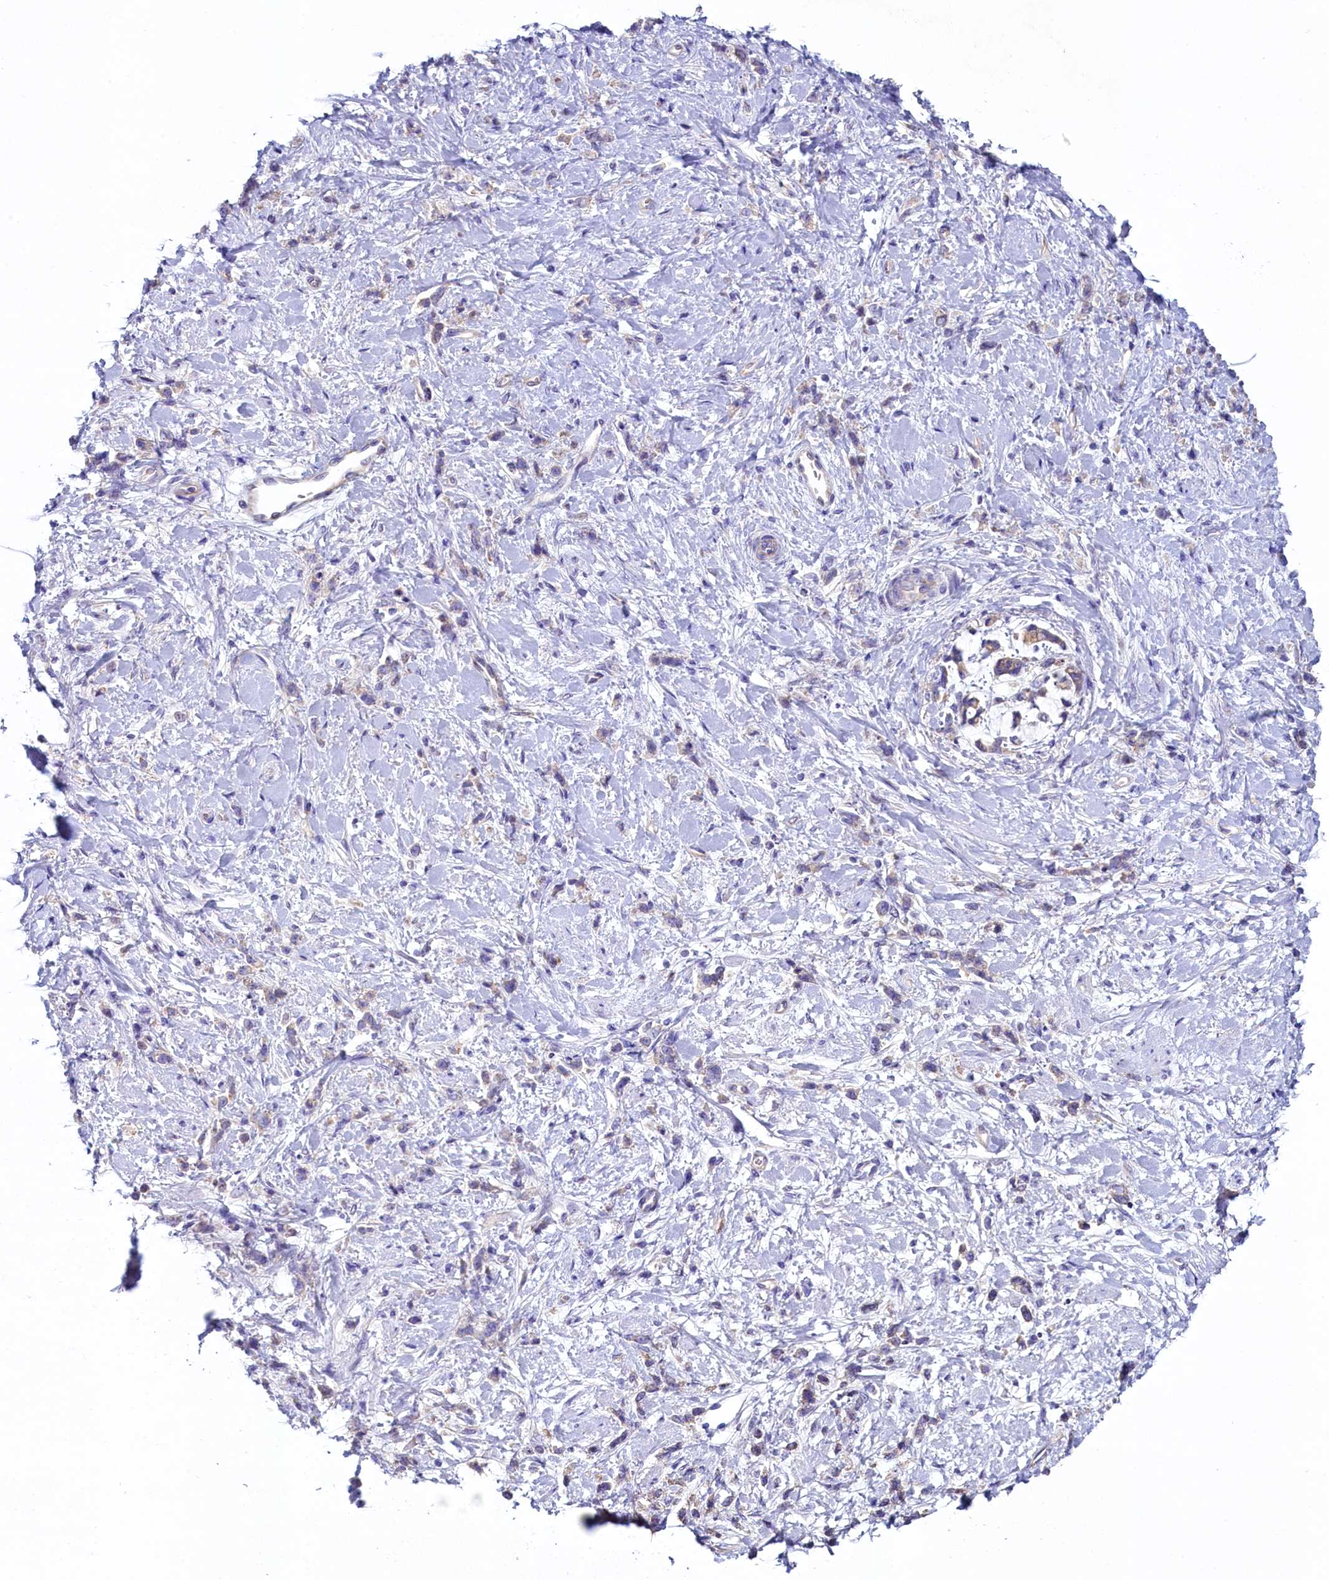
{"staining": {"intensity": "negative", "quantity": "none", "location": "none"}, "tissue": "stomach cancer", "cell_type": "Tumor cells", "image_type": "cancer", "snomed": [{"axis": "morphology", "description": "Adenocarcinoma, NOS"}, {"axis": "topography", "description": "Stomach"}], "caption": "A high-resolution photomicrograph shows IHC staining of stomach cancer (adenocarcinoma), which shows no significant staining in tumor cells.", "gene": "KRBOX5", "patient": {"sex": "female", "age": 60}}